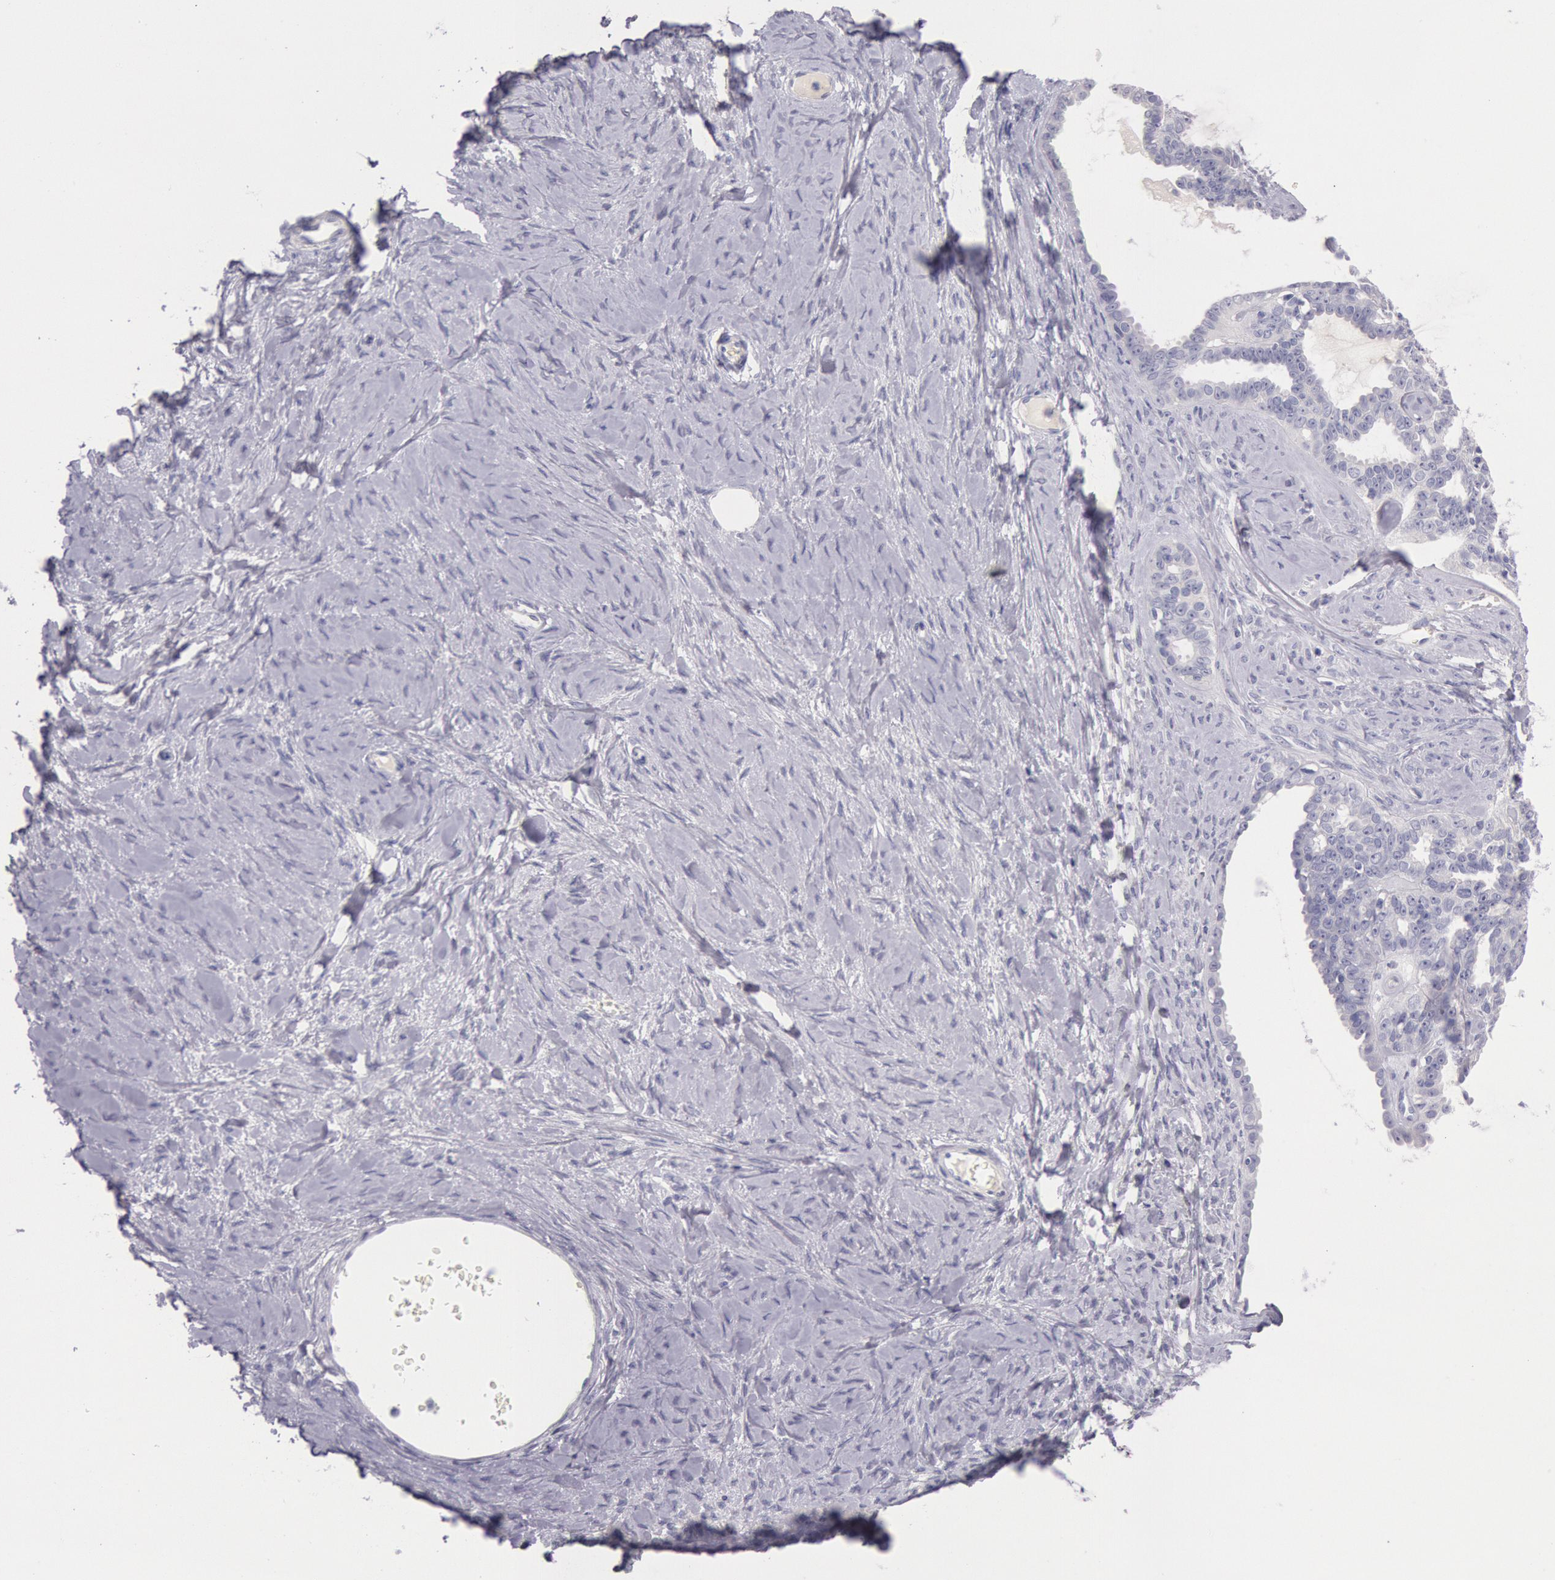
{"staining": {"intensity": "negative", "quantity": "none", "location": "none"}, "tissue": "ovarian cancer", "cell_type": "Tumor cells", "image_type": "cancer", "snomed": [{"axis": "morphology", "description": "Cystadenocarcinoma, serous, NOS"}, {"axis": "topography", "description": "Ovary"}], "caption": "Immunohistochemistry (IHC) micrograph of ovarian cancer (serous cystadenocarcinoma) stained for a protein (brown), which exhibits no expression in tumor cells. Nuclei are stained in blue.", "gene": "EGFR", "patient": {"sex": "female", "age": 71}}